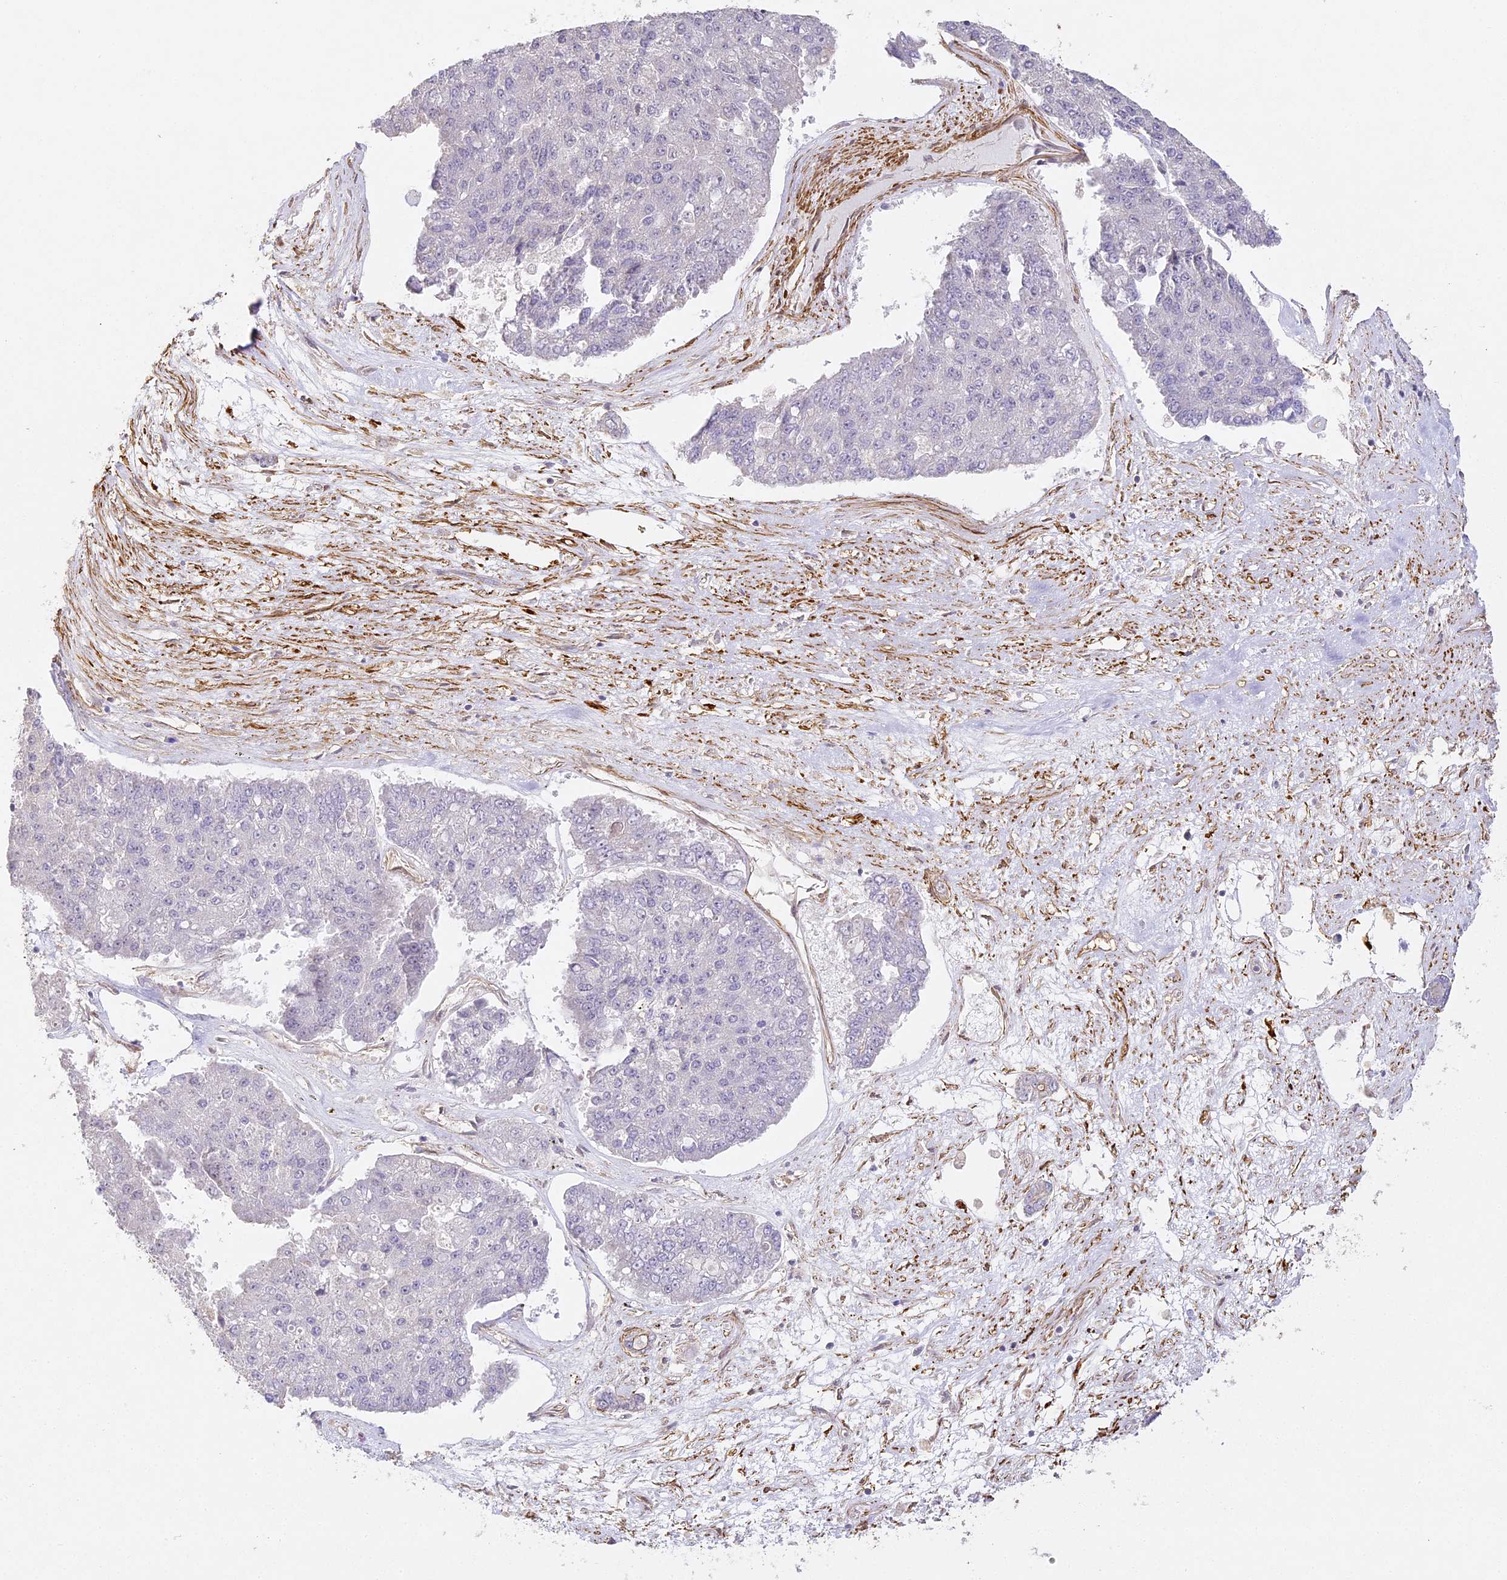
{"staining": {"intensity": "negative", "quantity": "none", "location": "none"}, "tissue": "pancreatic cancer", "cell_type": "Tumor cells", "image_type": "cancer", "snomed": [{"axis": "morphology", "description": "Adenocarcinoma, NOS"}, {"axis": "topography", "description": "Pancreas"}], "caption": "Immunohistochemistry histopathology image of human pancreatic cancer (adenocarcinoma) stained for a protein (brown), which demonstrates no positivity in tumor cells.", "gene": "MED28", "patient": {"sex": "male", "age": 50}}